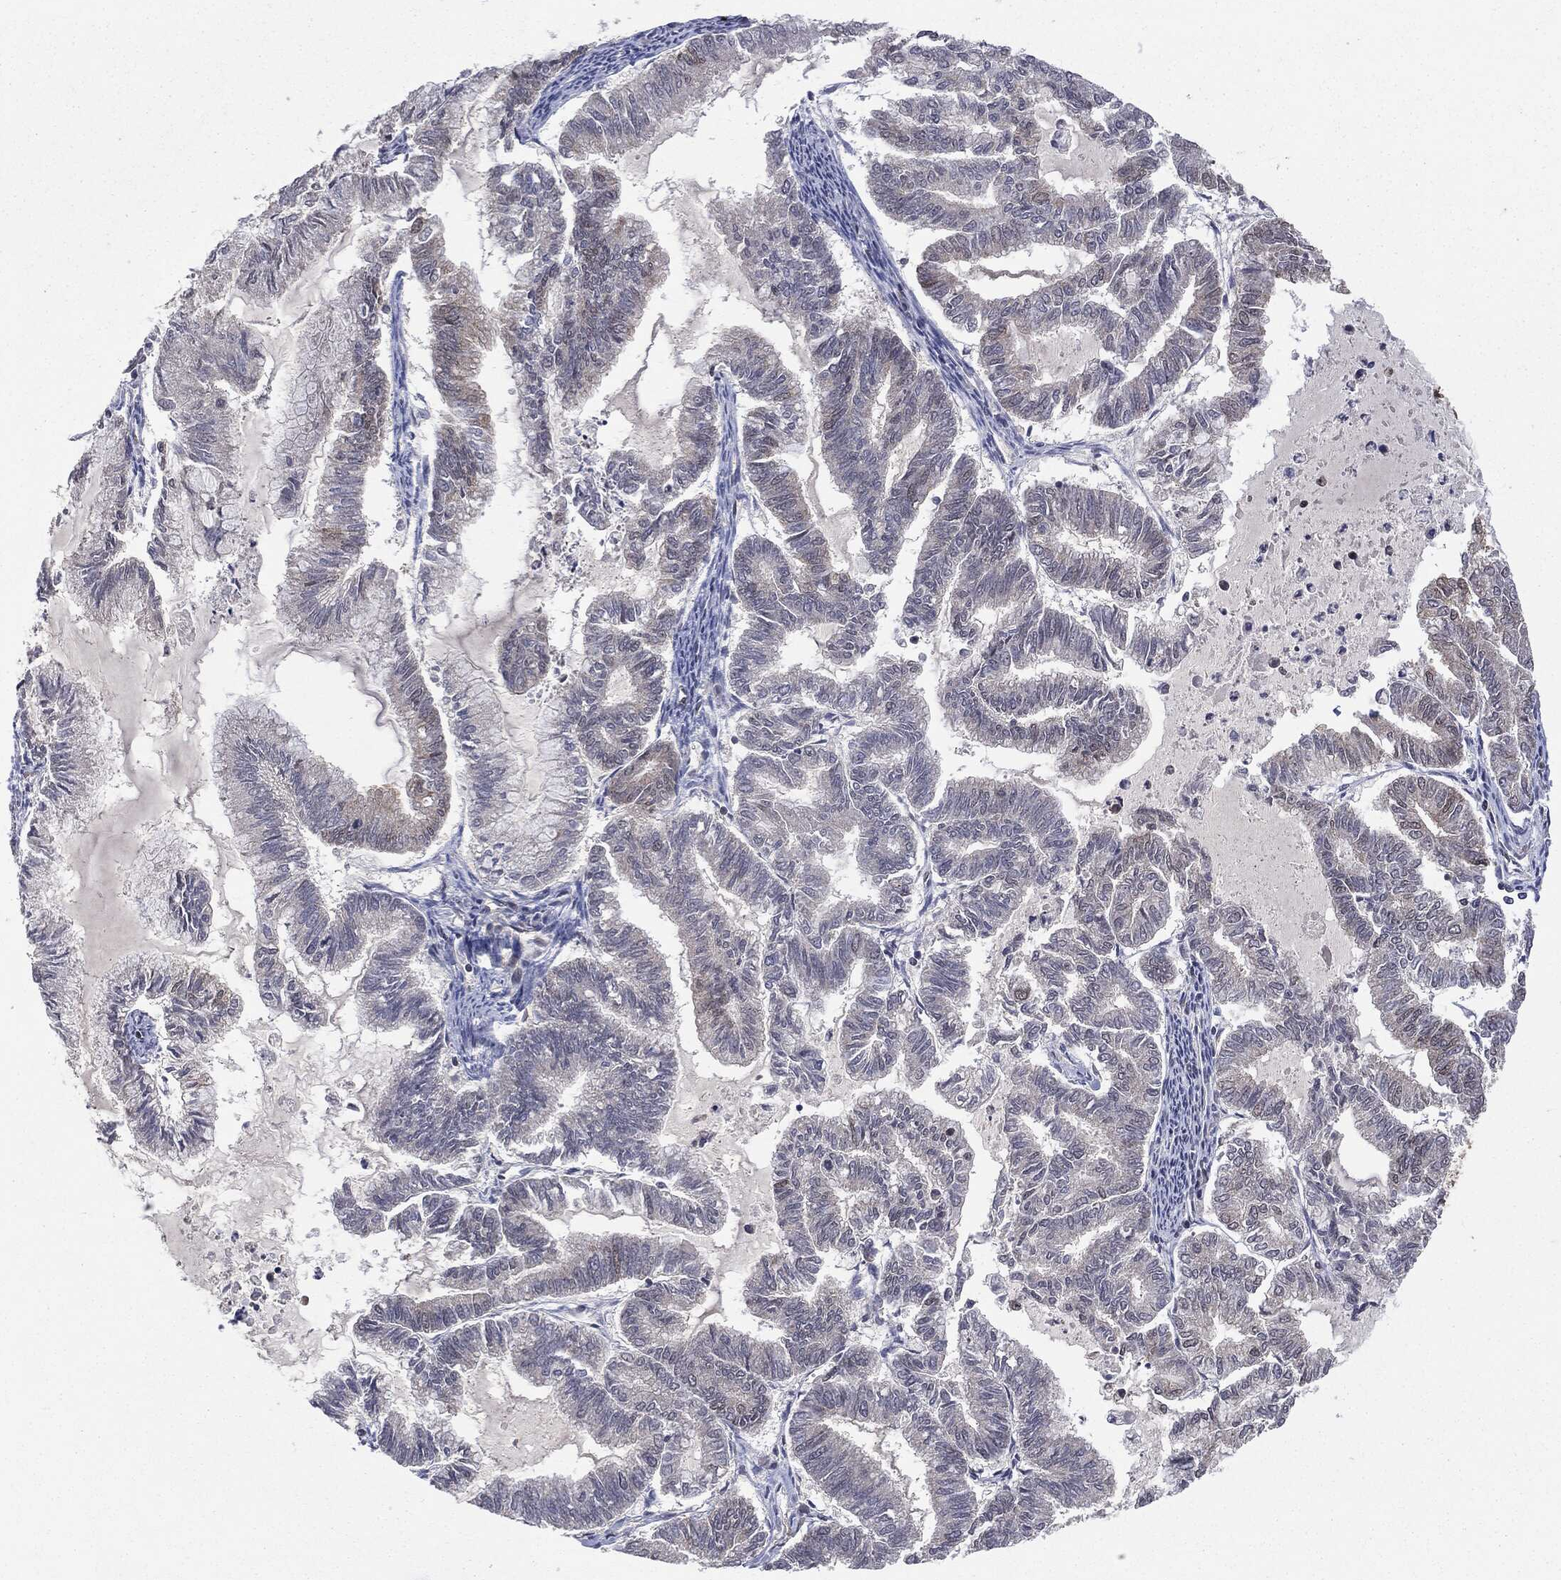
{"staining": {"intensity": "negative", "quantity": "none", "location": "none"}, "tissue": "endometrial cancer", "cell_type": "Tumor cells", "image_type": "cancer", "snomed": [{"axis": "morphology", "description": "Adenocarcinoma, NOS"}, {"axis": "topography", "description": "Endometrium"}], "caption": "Endometrial cancer stained for a protein using immunohistochemistry reveals no expression tumor cells.", "gene": "PTPA", "patient": {"sex": "female", "age": 79}}